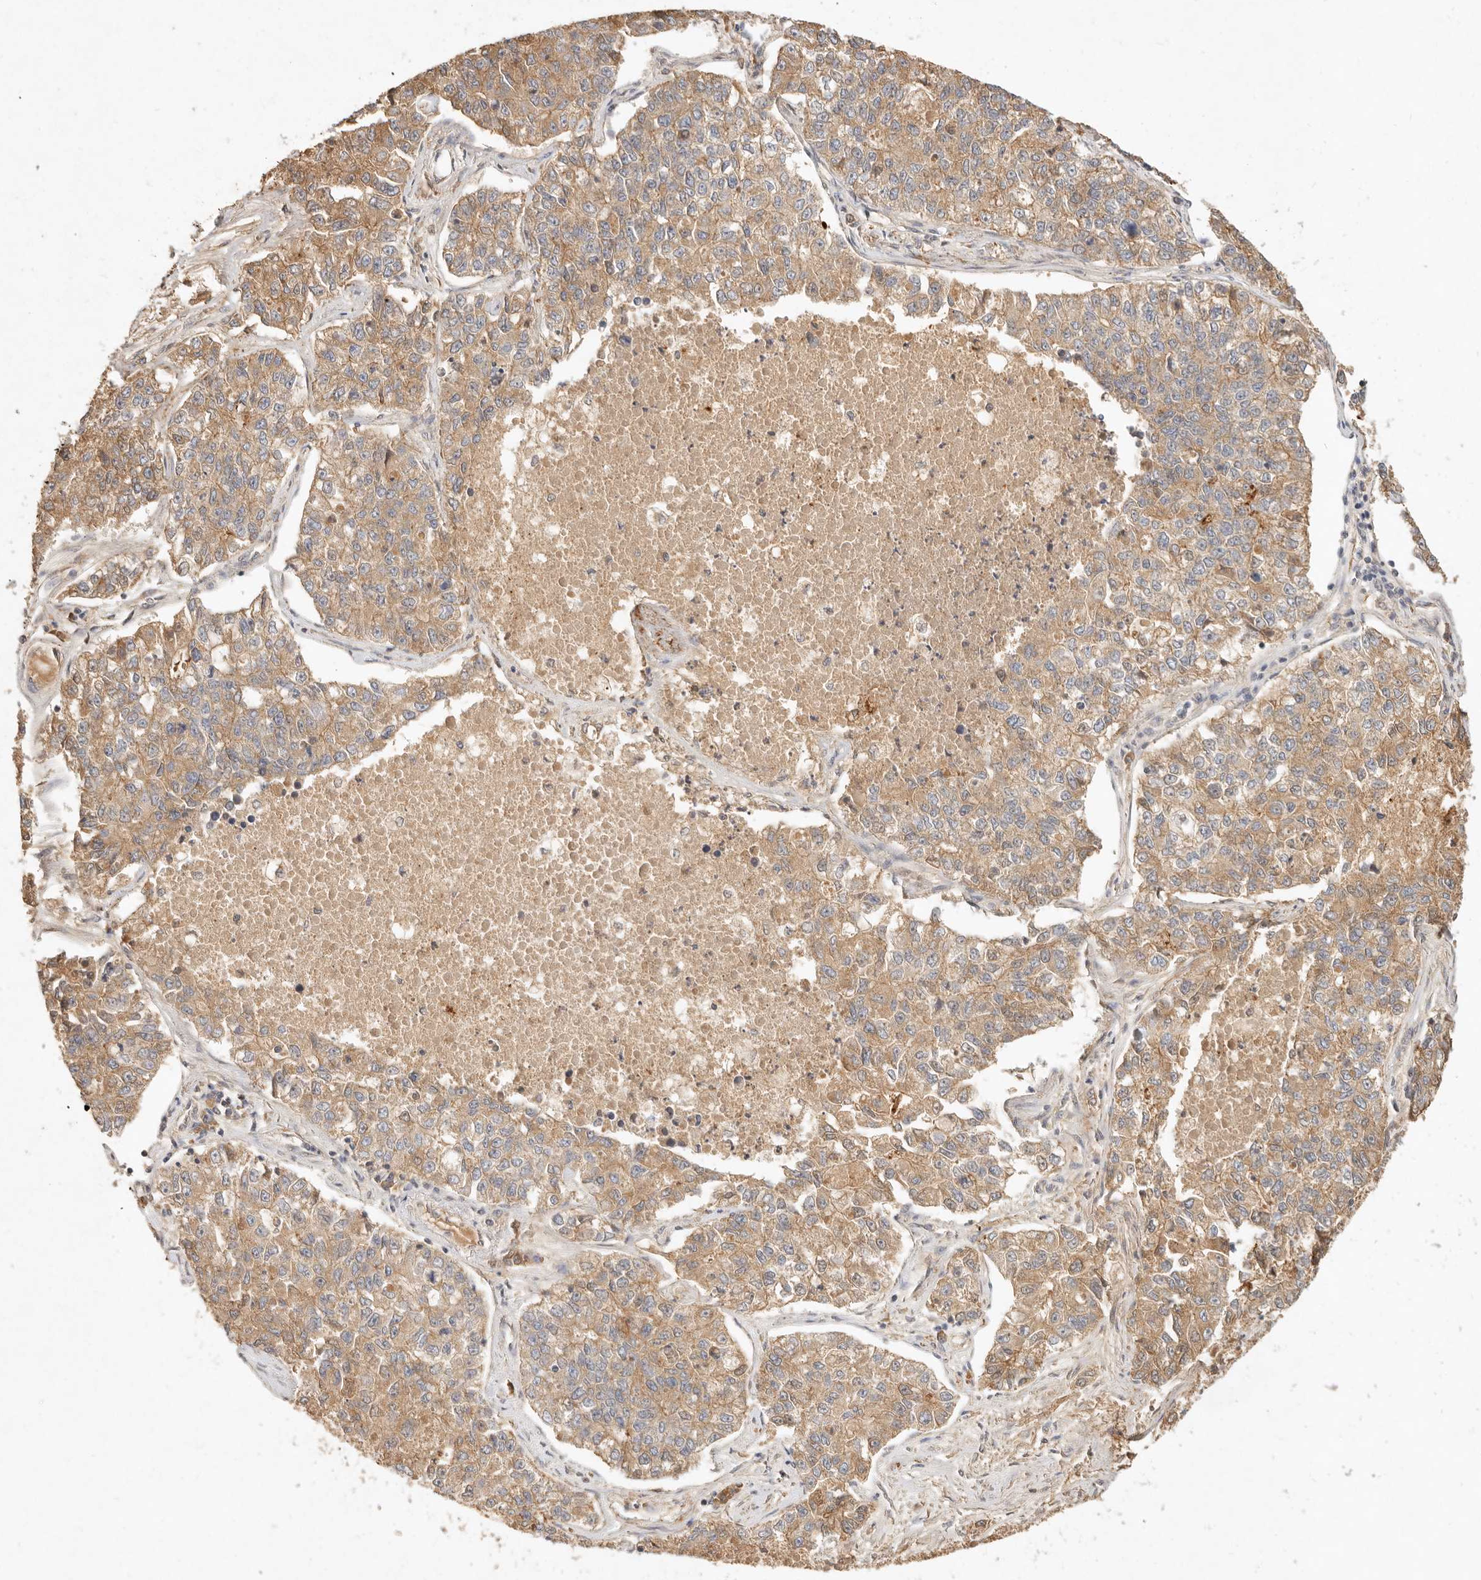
{"staining": {"intensity": "moderate", "quantity": ">75%", "location": "cytoplasmic/membranous"}, "tissue": "lung cancer", "cell_type": "Tumor cells", "image_type": "cancer", "snomed": [{"axis": "morphology", "description": "Adenocarcinoma, NOS"}, {"axis": "topography", "description": "Lung"}], "caption": "The histopathology image displays immunohistochemical staining of lung cancer. There is moderate cytoplasmic/membranous expression is present in about >75% of tumor cells.", "gene": "FREM2", "patient": {"sex": "male", "age": 49}}